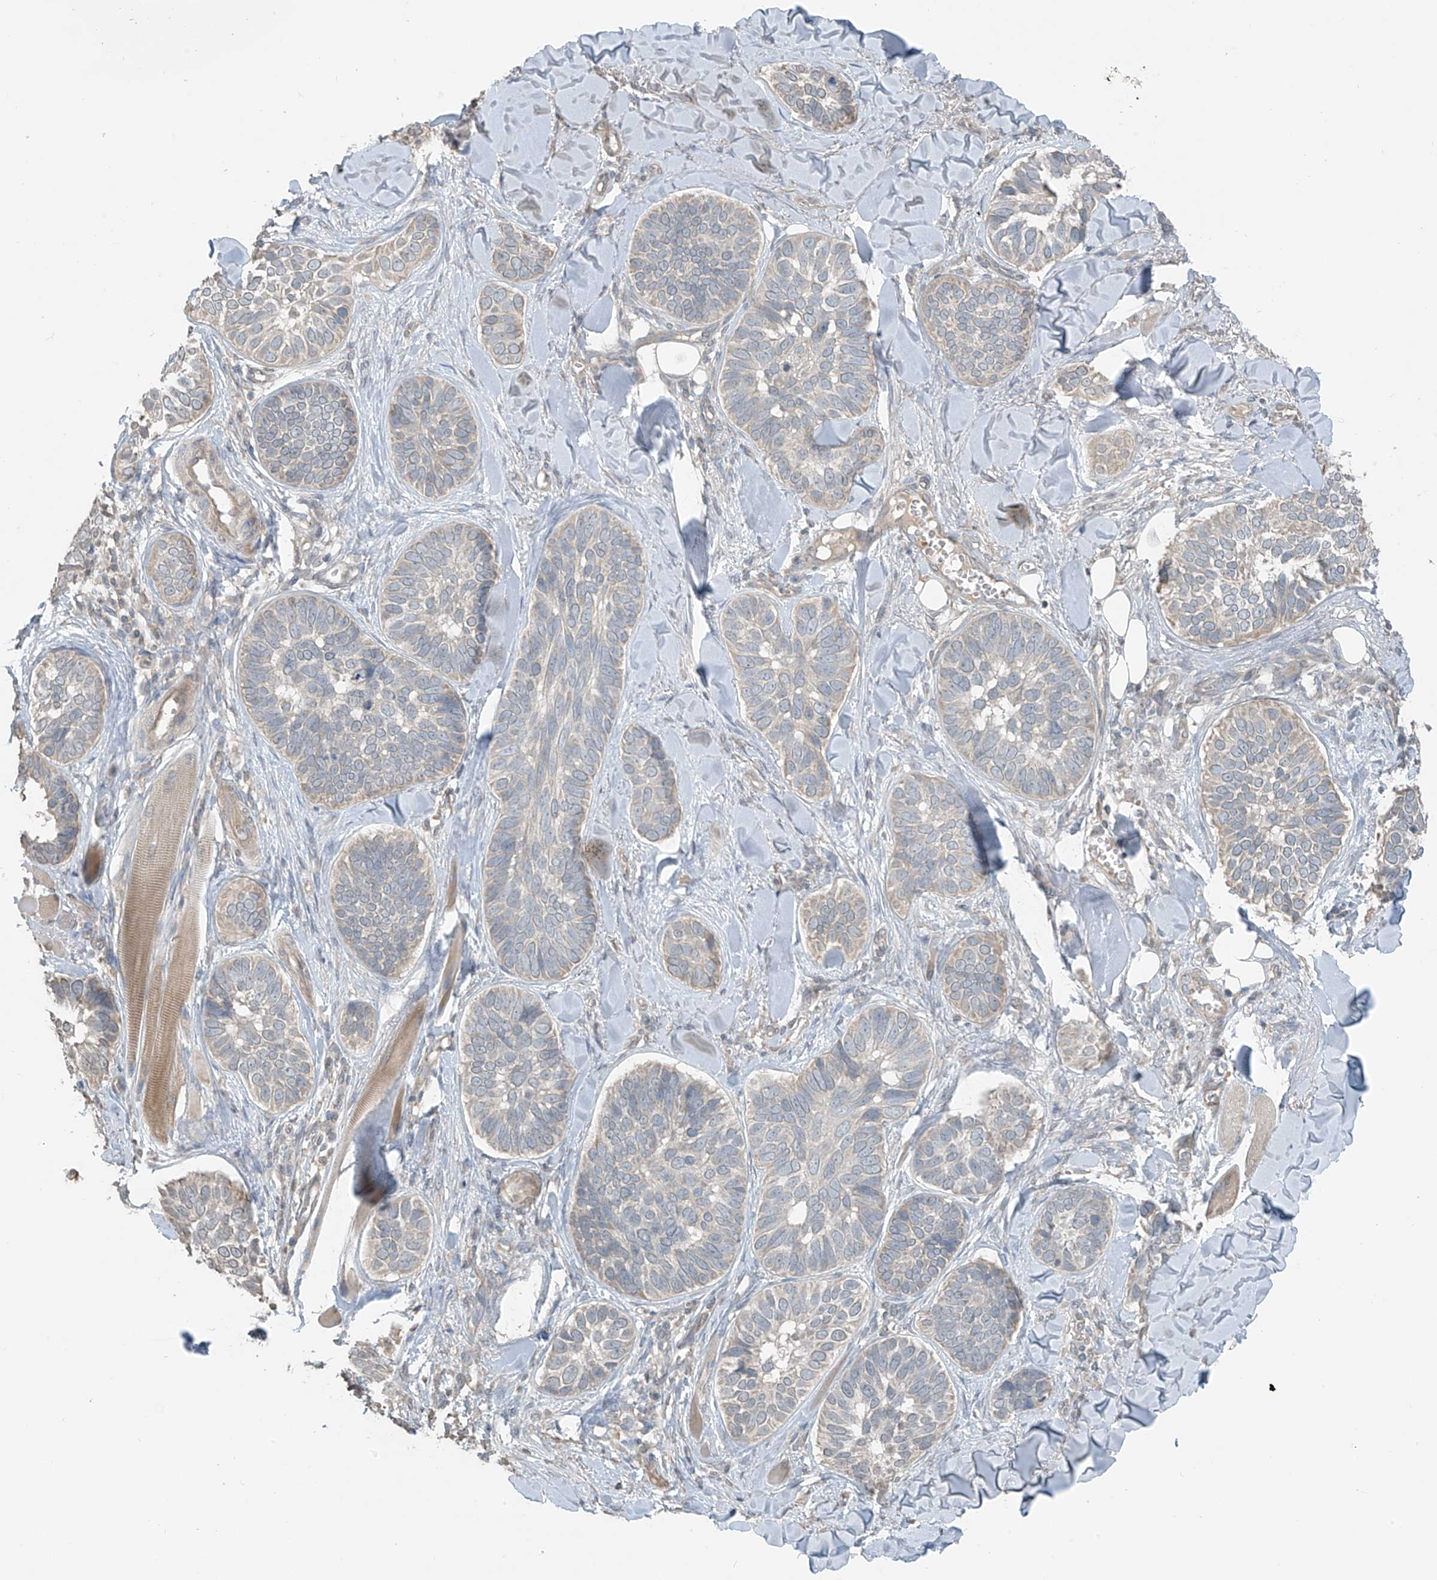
{"staining": {"intensity": "weak", "quantity": "<25%", "location": "cytoplasmic/membranous"}, "tissue": "skin cancer", "cell_type": "Tumor cells", "image_type": "cancer", "snomed": [{"axis": "morphology", "description": "Basal cell carcinoma"}, {"axis": "topography", "description": "Skin"}], "caption": "This micrograph is of skin basal cell carcinoma stained with IHC to label a protein in brown with the nuclei are counter-stained blue. There is no staining in tumor cells.", "gene": "HOXA11", "patient": {"sex": "male", "age": 62}}